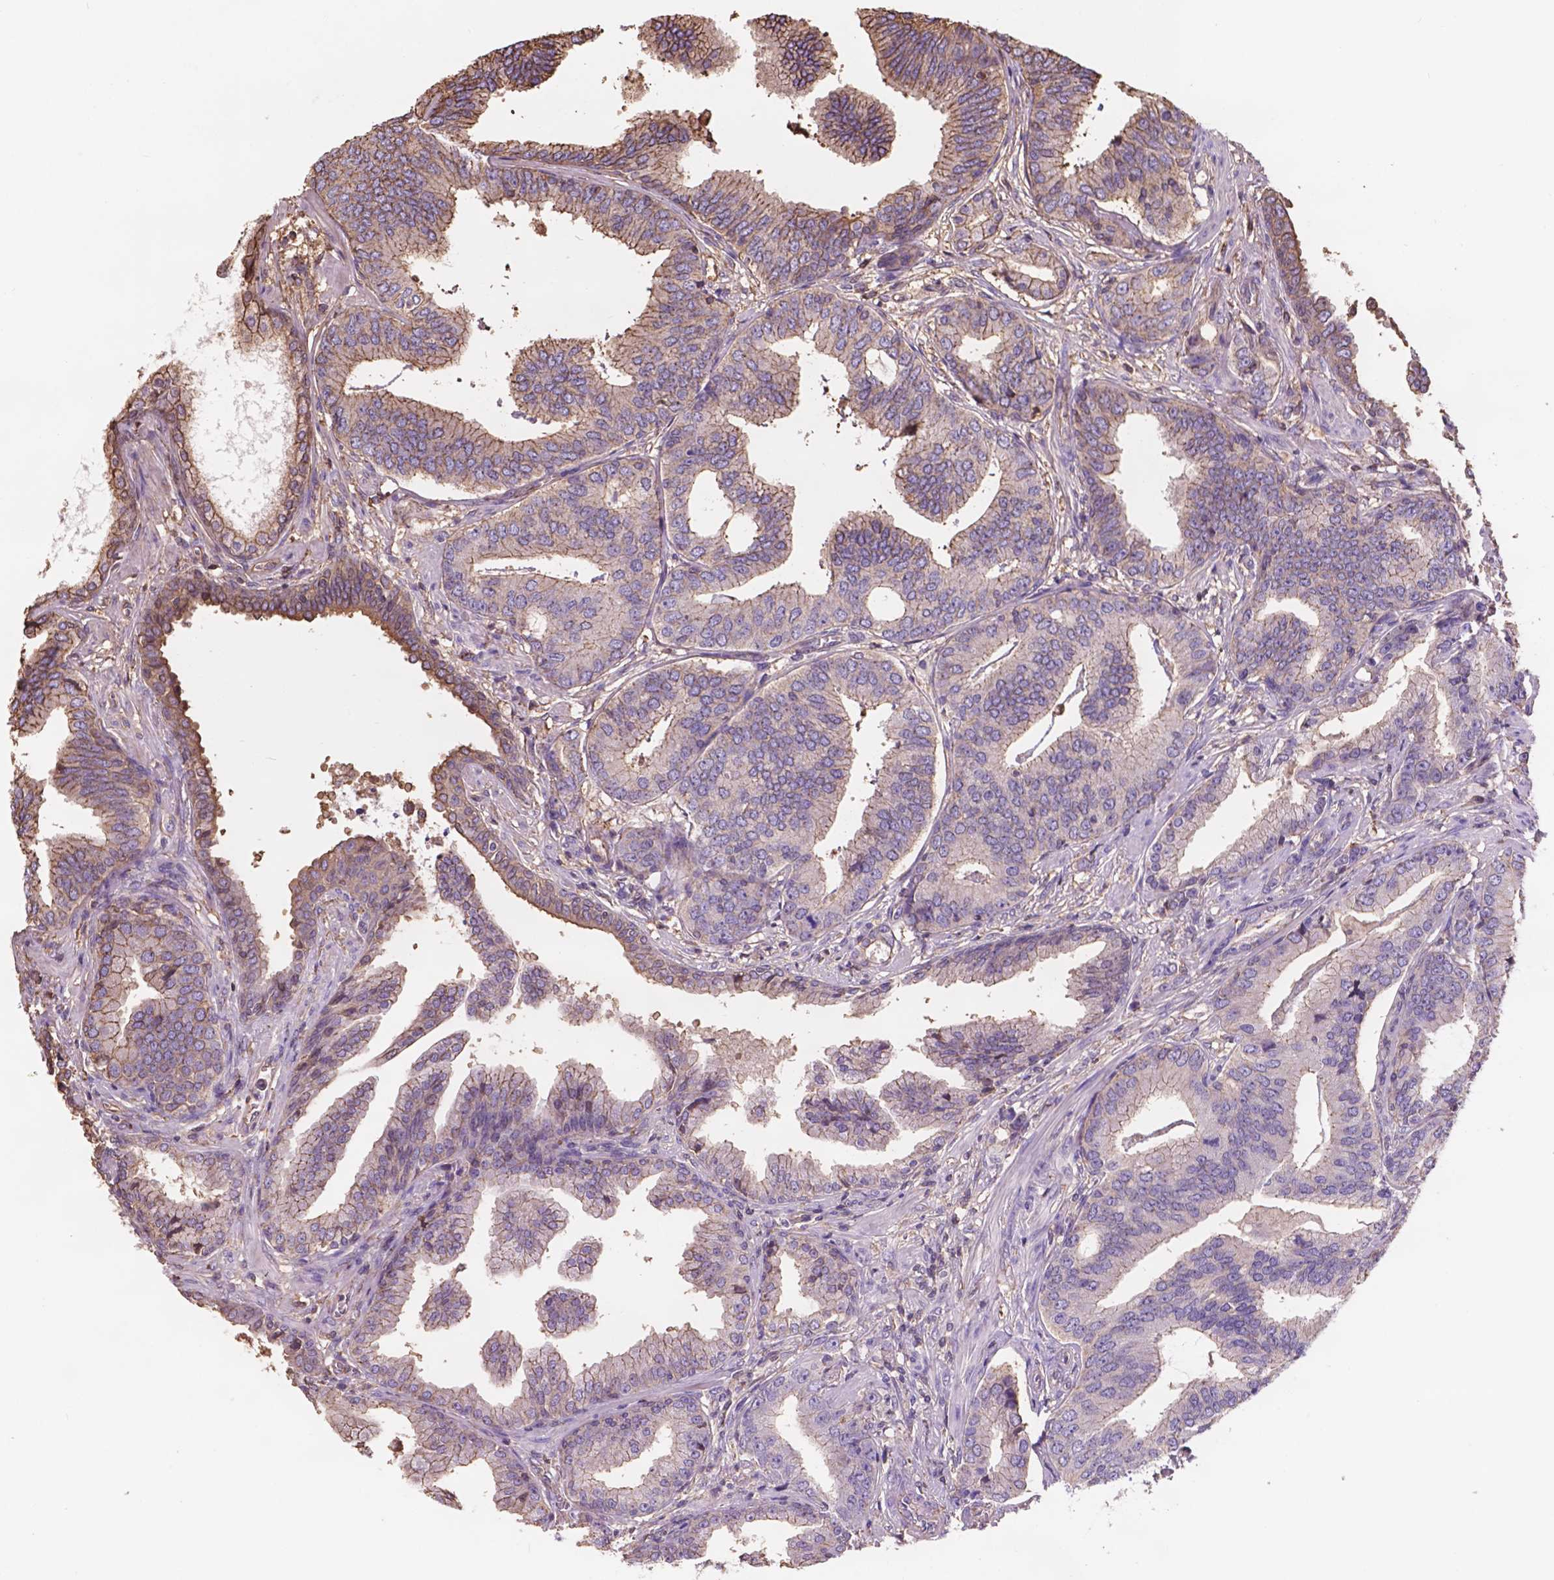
{"staining": {"intensity": "moderate", "quantity": "25%-75%", "location": "cytoplasmic/membranous"}, "tissue": "prostate cancer", "cell_type": "Tumor cells", "image_type": "cancer", "snomed": [{"axis": "morphology", "description": "Adenocarcinoma, NOS"}, {"axis": "topography", "description": "Prostate"}], "caption": "High-magnification brightfield microscopy of prostate cancer (adenocarcinoma) stained with DAB (brown) and counterstained with hematoxylin (blue). tumor cells exhibit moderate cytoplasmic/membranous expression is appreciated in approximately25%-75% of cells. (IHC, brightfield microscopy, high magnification).", "gene": "NIPA2", "patient": {"sex": "male", "age": 64}}